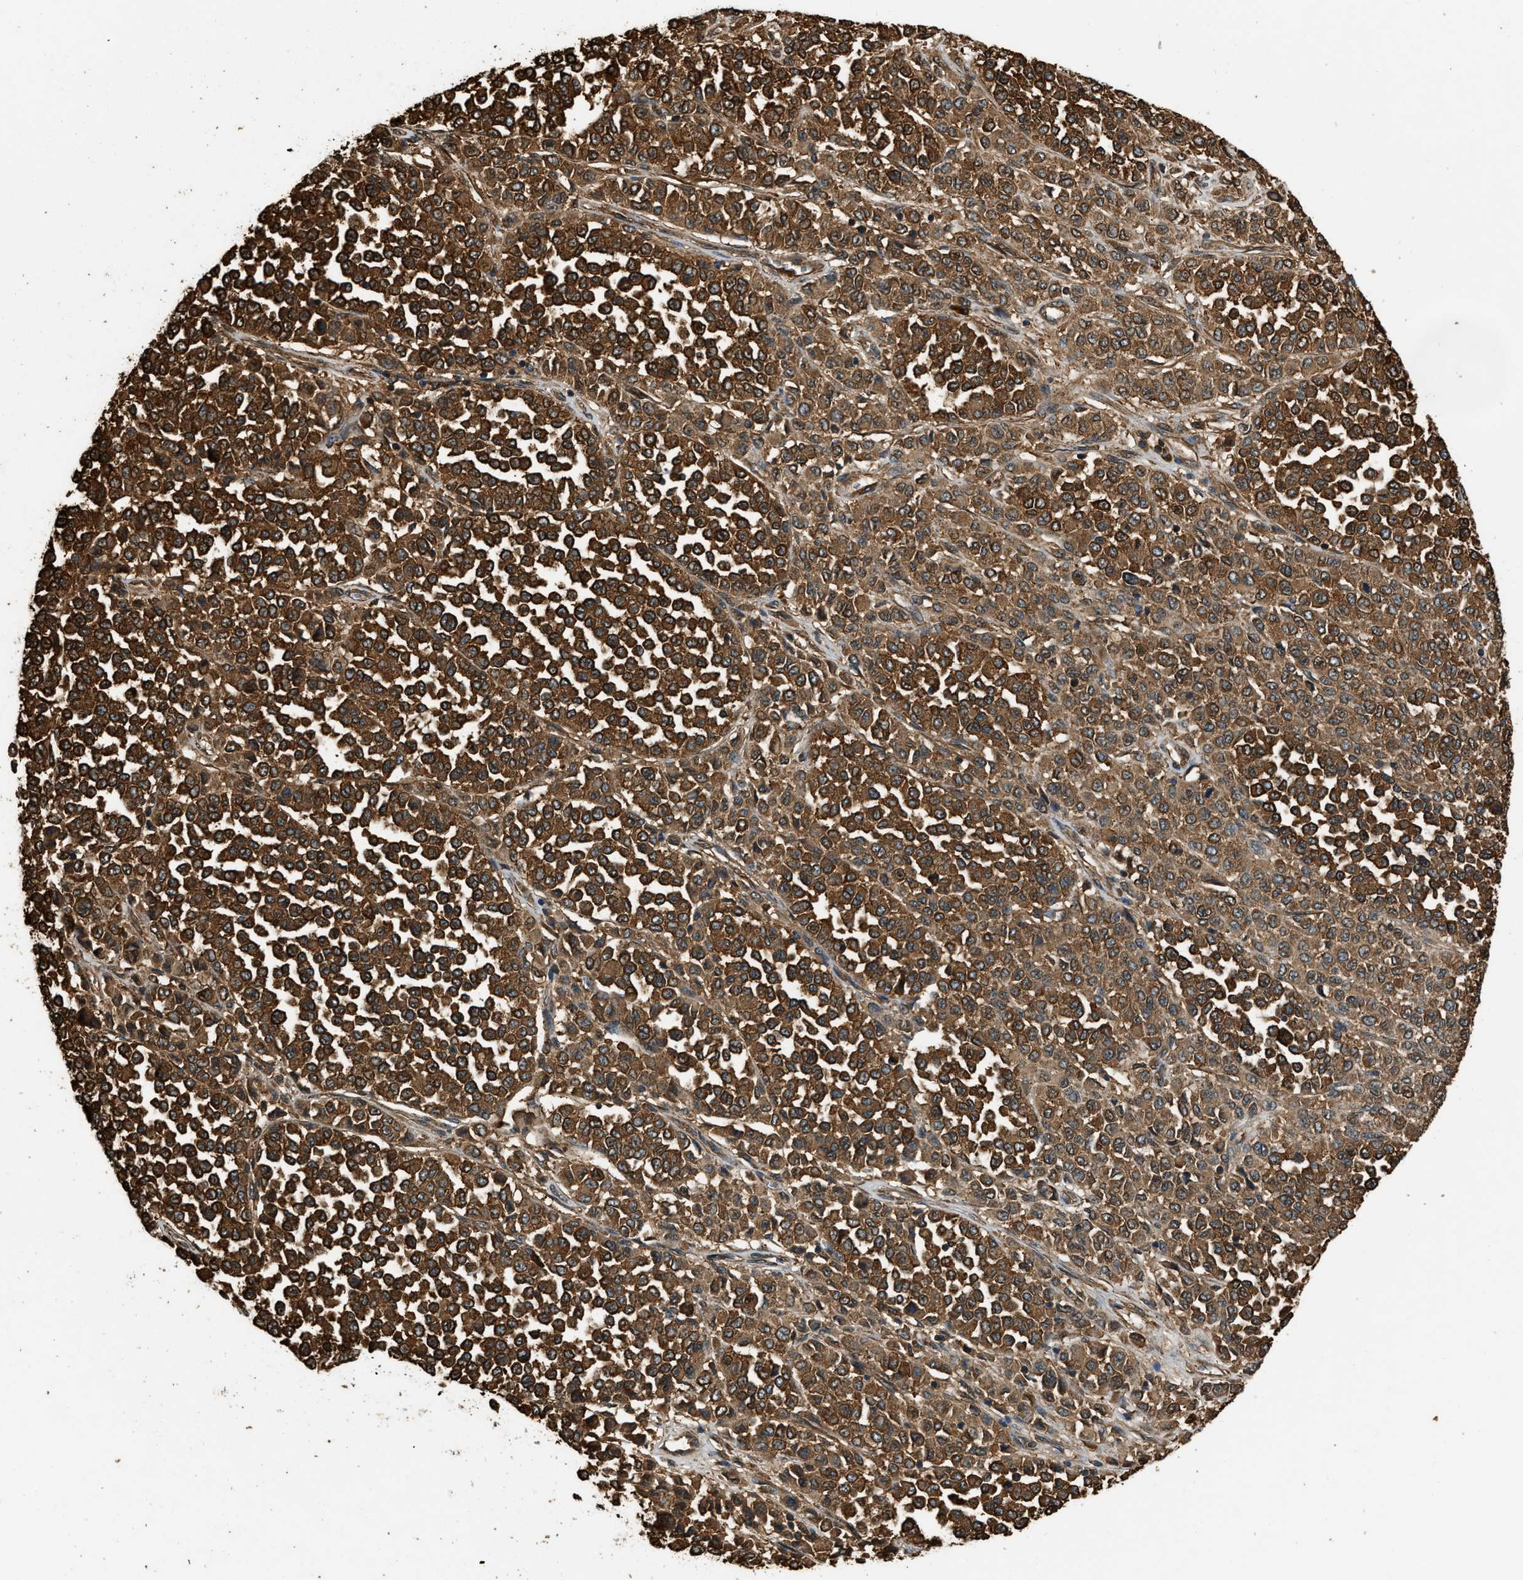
{"staining": {"intensity": "strong", "quantity": ">75%", "location": "cytoplasmic/membranous"}, "tissue": "melanoma", "cell_type": "Tumor cells", "image_type": "cancer", "snomed": [{"axis": "morphology", "description": "Malignant melanoma, Metastatic site"}, {"axis": "topography", "description": "Pancreas"}], "caption": "This is an image of immunohistochemistry staining of melanoma, which shows strong expression in the cytoplasmic/membranous of tumor cells.", "gene": "YARS1", "patient": {"sex": "female", "age": 30}}